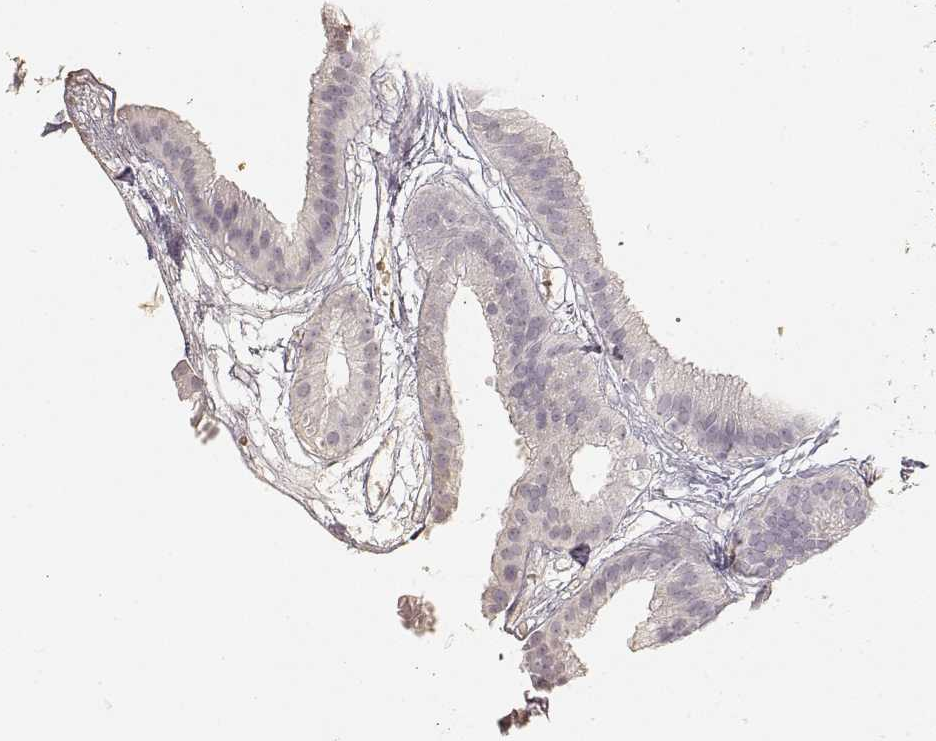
{"staining": {"intensity": "negative", "quantity": "none", "location": "none"}, "tissue": "gallbladder", "cell_type": "Glandular cells", "image_type": "normal", "snomed": [{"axis": "morphology", "description": "Normal tissue, NOS"}, {"axis": "topography", "description": "Gallbladder"}], "caption": "Gallbladder was stained to show a protein in brown. There is no significant positivity in glandular cells. Brightfield microscopy of IHC stained with DAB (3,3'-diaminobenzidine) (brown) and hematoxylin (blue), captured at high magnification.", "gene": "LAMC2", "patient": {"sex": "female", "age": 45}}